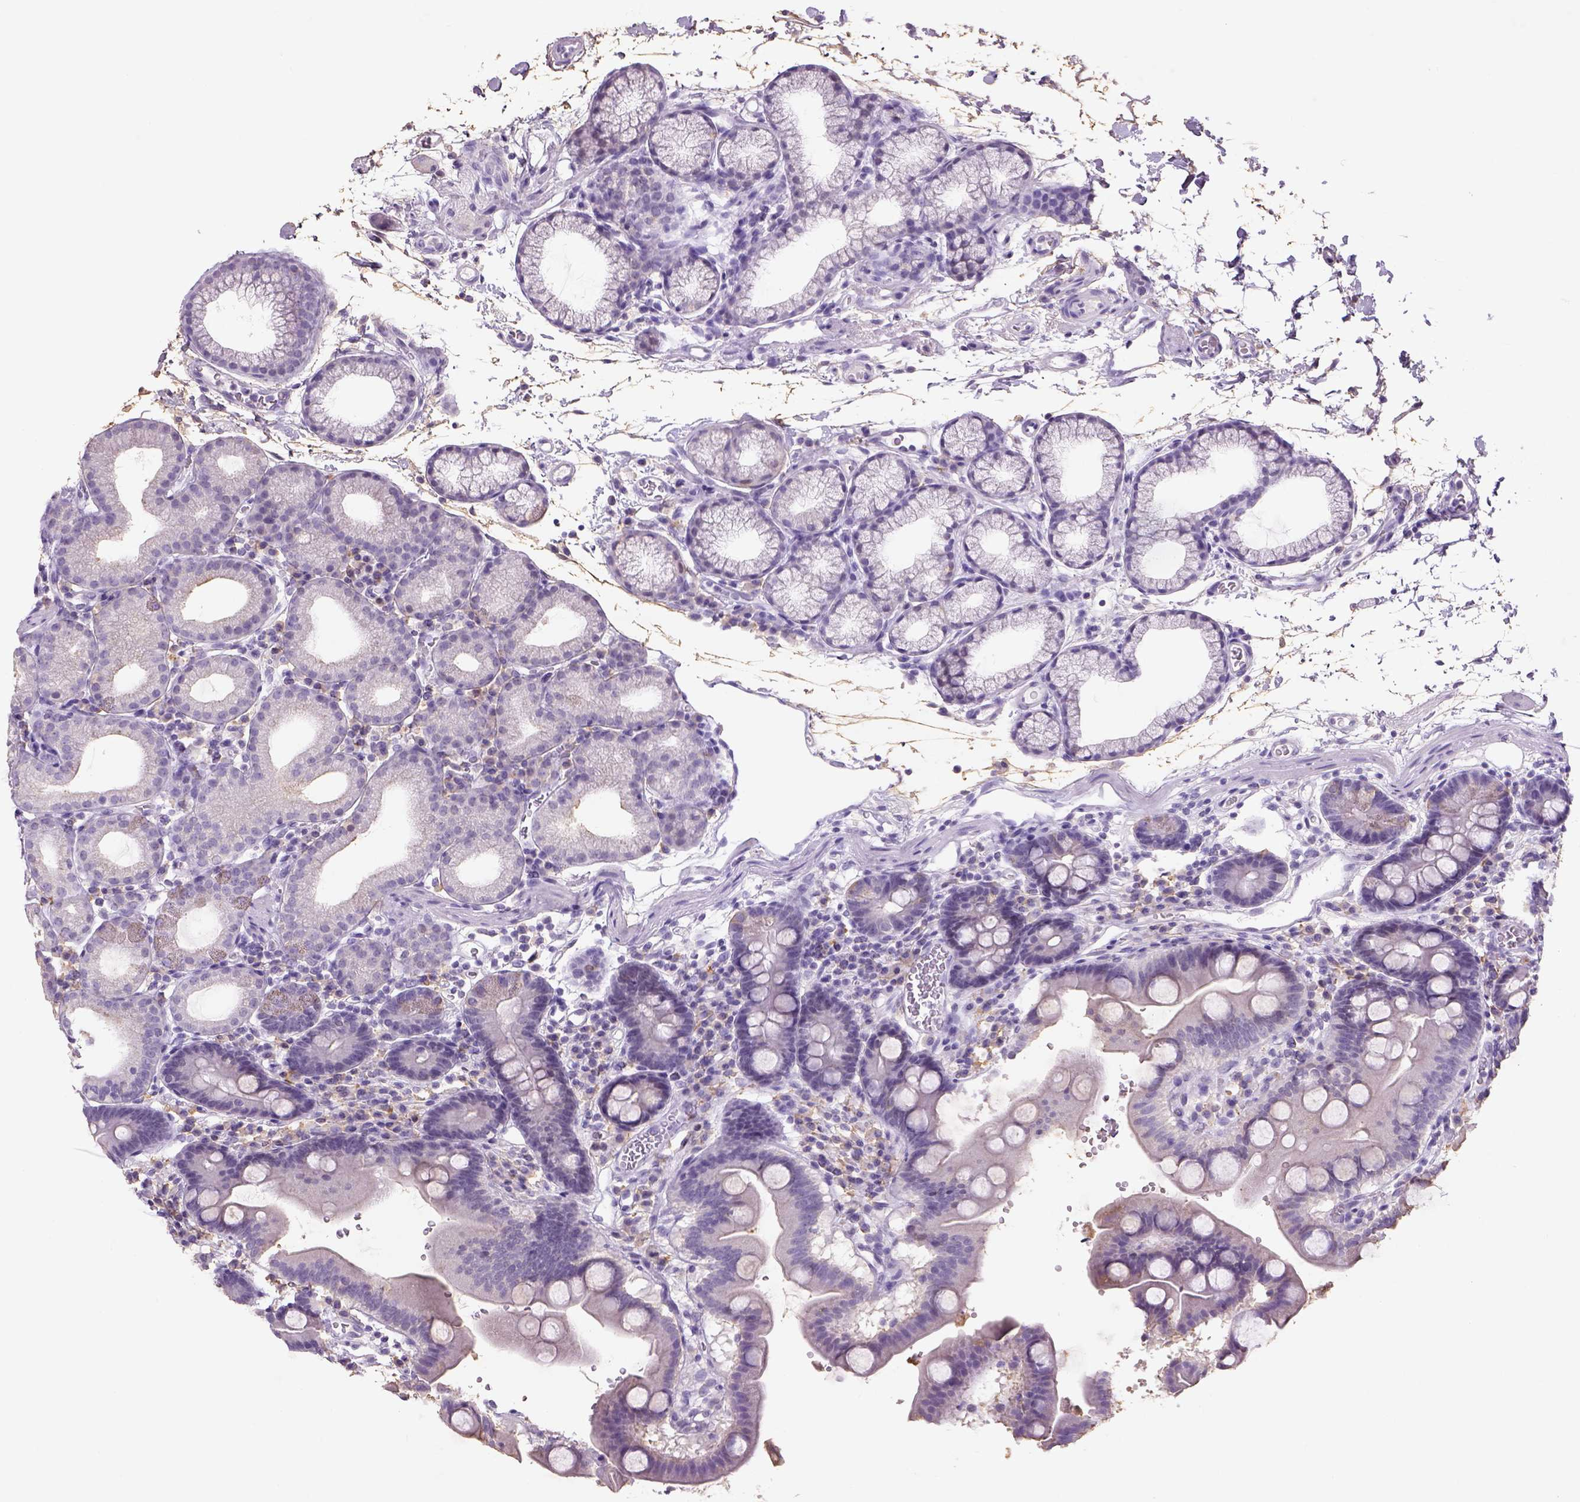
{"staining": {"intensity": "negative", "quantity": "none", "location": "none"}, "tissue": "duodenum", "cell_type": "Glandular cells", "image_type": "normal", "snomed": [{"axis": "morphology", "description": "Normal tissue, NOS"}, {"axis": "topography", "description": "Duodenum"}], "caption": "High magnification brightfield microscopy of normal duodenum stained with DAB (3,3'-diaminobenzidine) (brown) and counterstained with hematoxylin (blue): glandular cells show no significant staining. The staining was performed using DAB to visualize the protein expression in brown, while the nuclei were stained in blue with hematoxylin (Magnification: 20x).", "gene": "NAALAD2", "patient": {"sex": "male", "age": 59}}